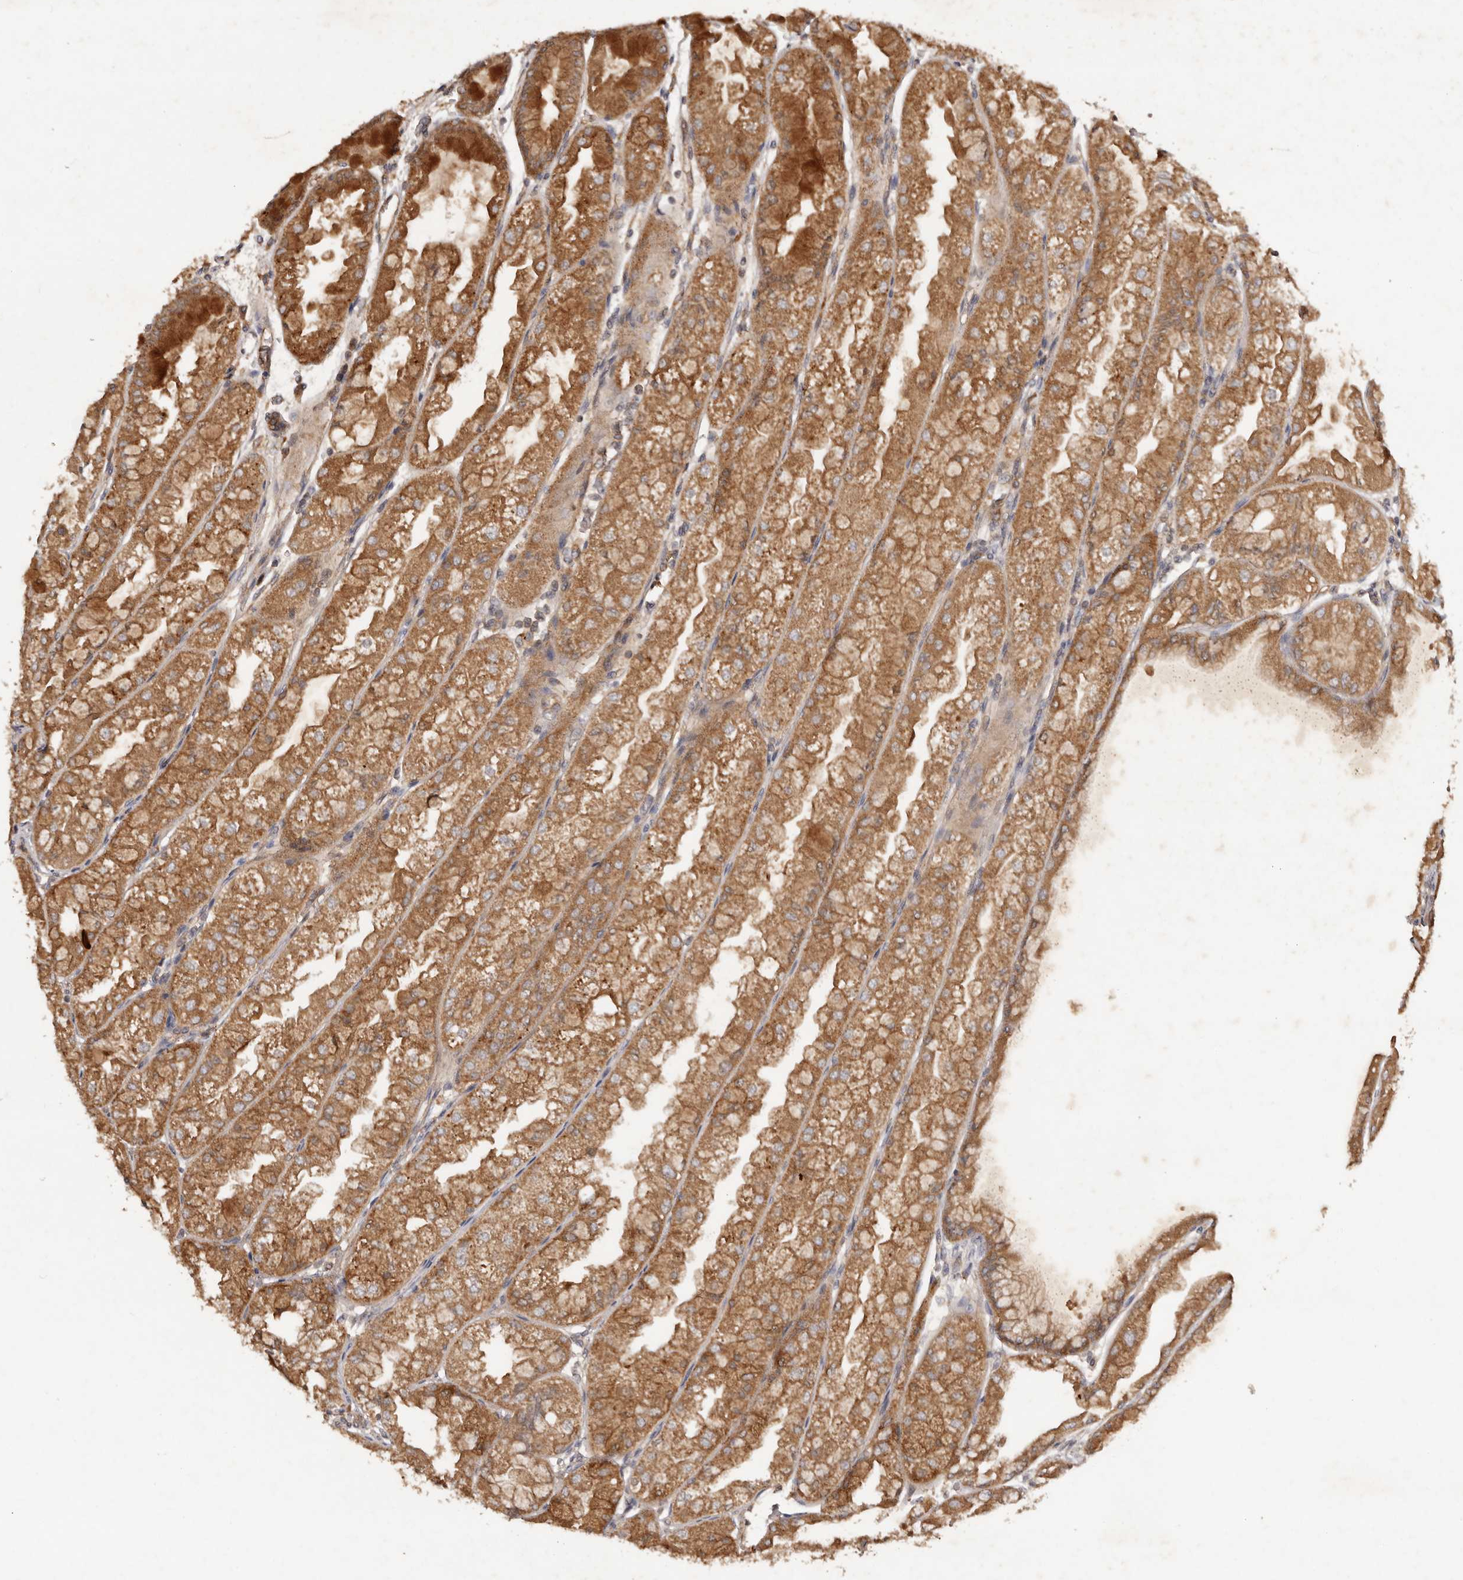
{"staining": {"intensity": "moderate", "quantity": ">75%", "location": "cytoplasmic/membranous"}, "tissue": "stomach", "cell_type": "Glandular cells", "image_type": "normal", "snomed": [{"axis": "morphology", "description": "Normal tissue, NOS"}, {"axis": "topography", "description": "Stomach, upper"}], "caption": "Brown immunohistochemical staining in unremarkable stomach reveals moderate cytoplasmic/membranous positivity in approximately >75% of glandular cells. The staining is performed using DAB brown chromogen to label protein expression. The nuclei are counter-stained blue using hematoxylin.", "gene": "PKIB", "patient": {"sex": "male", "age": 47}}